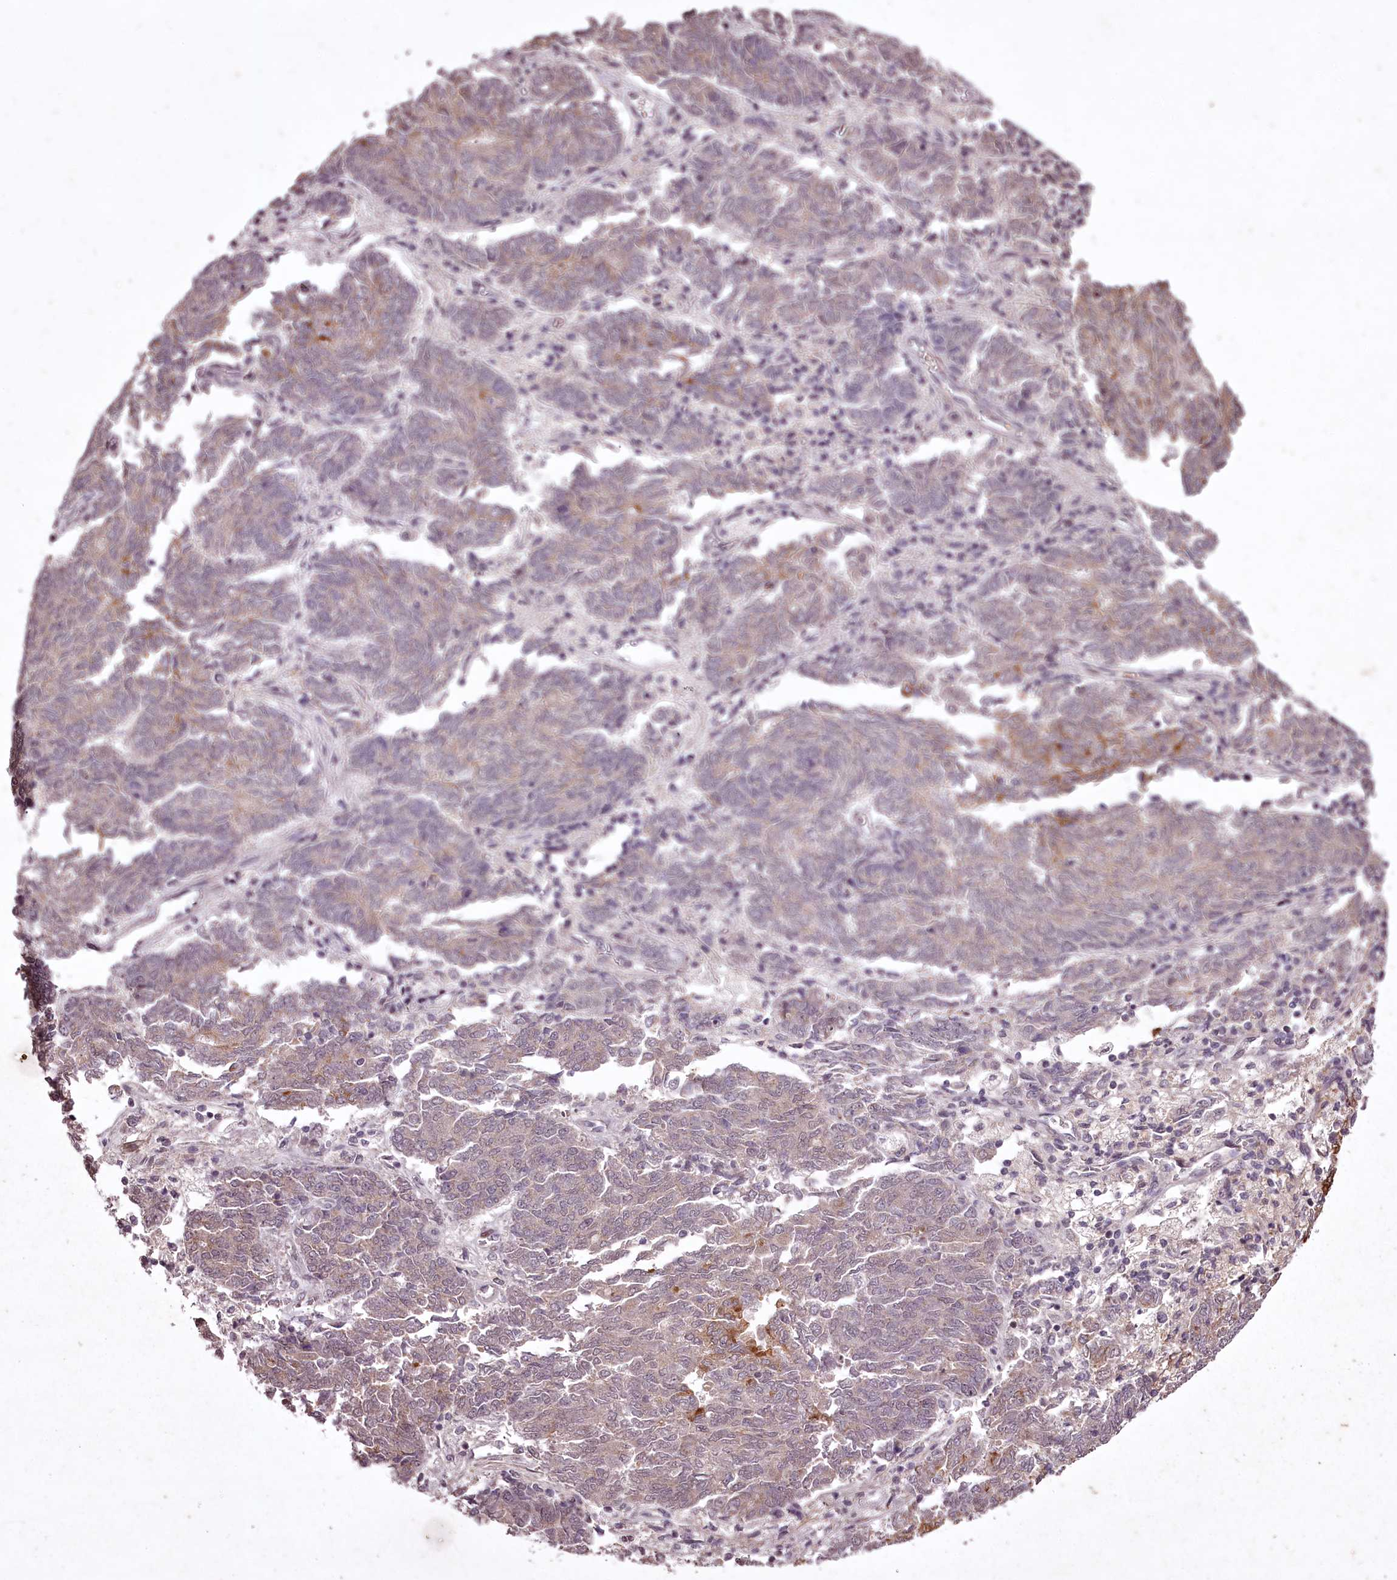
{"staining": {"intensity": "moderate", "quantity": "<25%", "location": "cytoplasmic/membranous"}, "tissue": "endometrial cancer", "cell_type": "Tumor cells", "image_type": "cancer", "snomed": [{"axis": "morphology", "description": "Adenocarcinoma, NOS"}, {"axis": "topography", "description": "Endometrium"}], "caption": "DAB (3,3'-diaminobenzidine) immunohistochemical staining of human endometrial cancer reveals moderate cytoplasmic/membranous protein expression in approximately <25% of tumor cells.", "gene": "ADRA1D", "patient": {"sex": "female", "age": 80}}